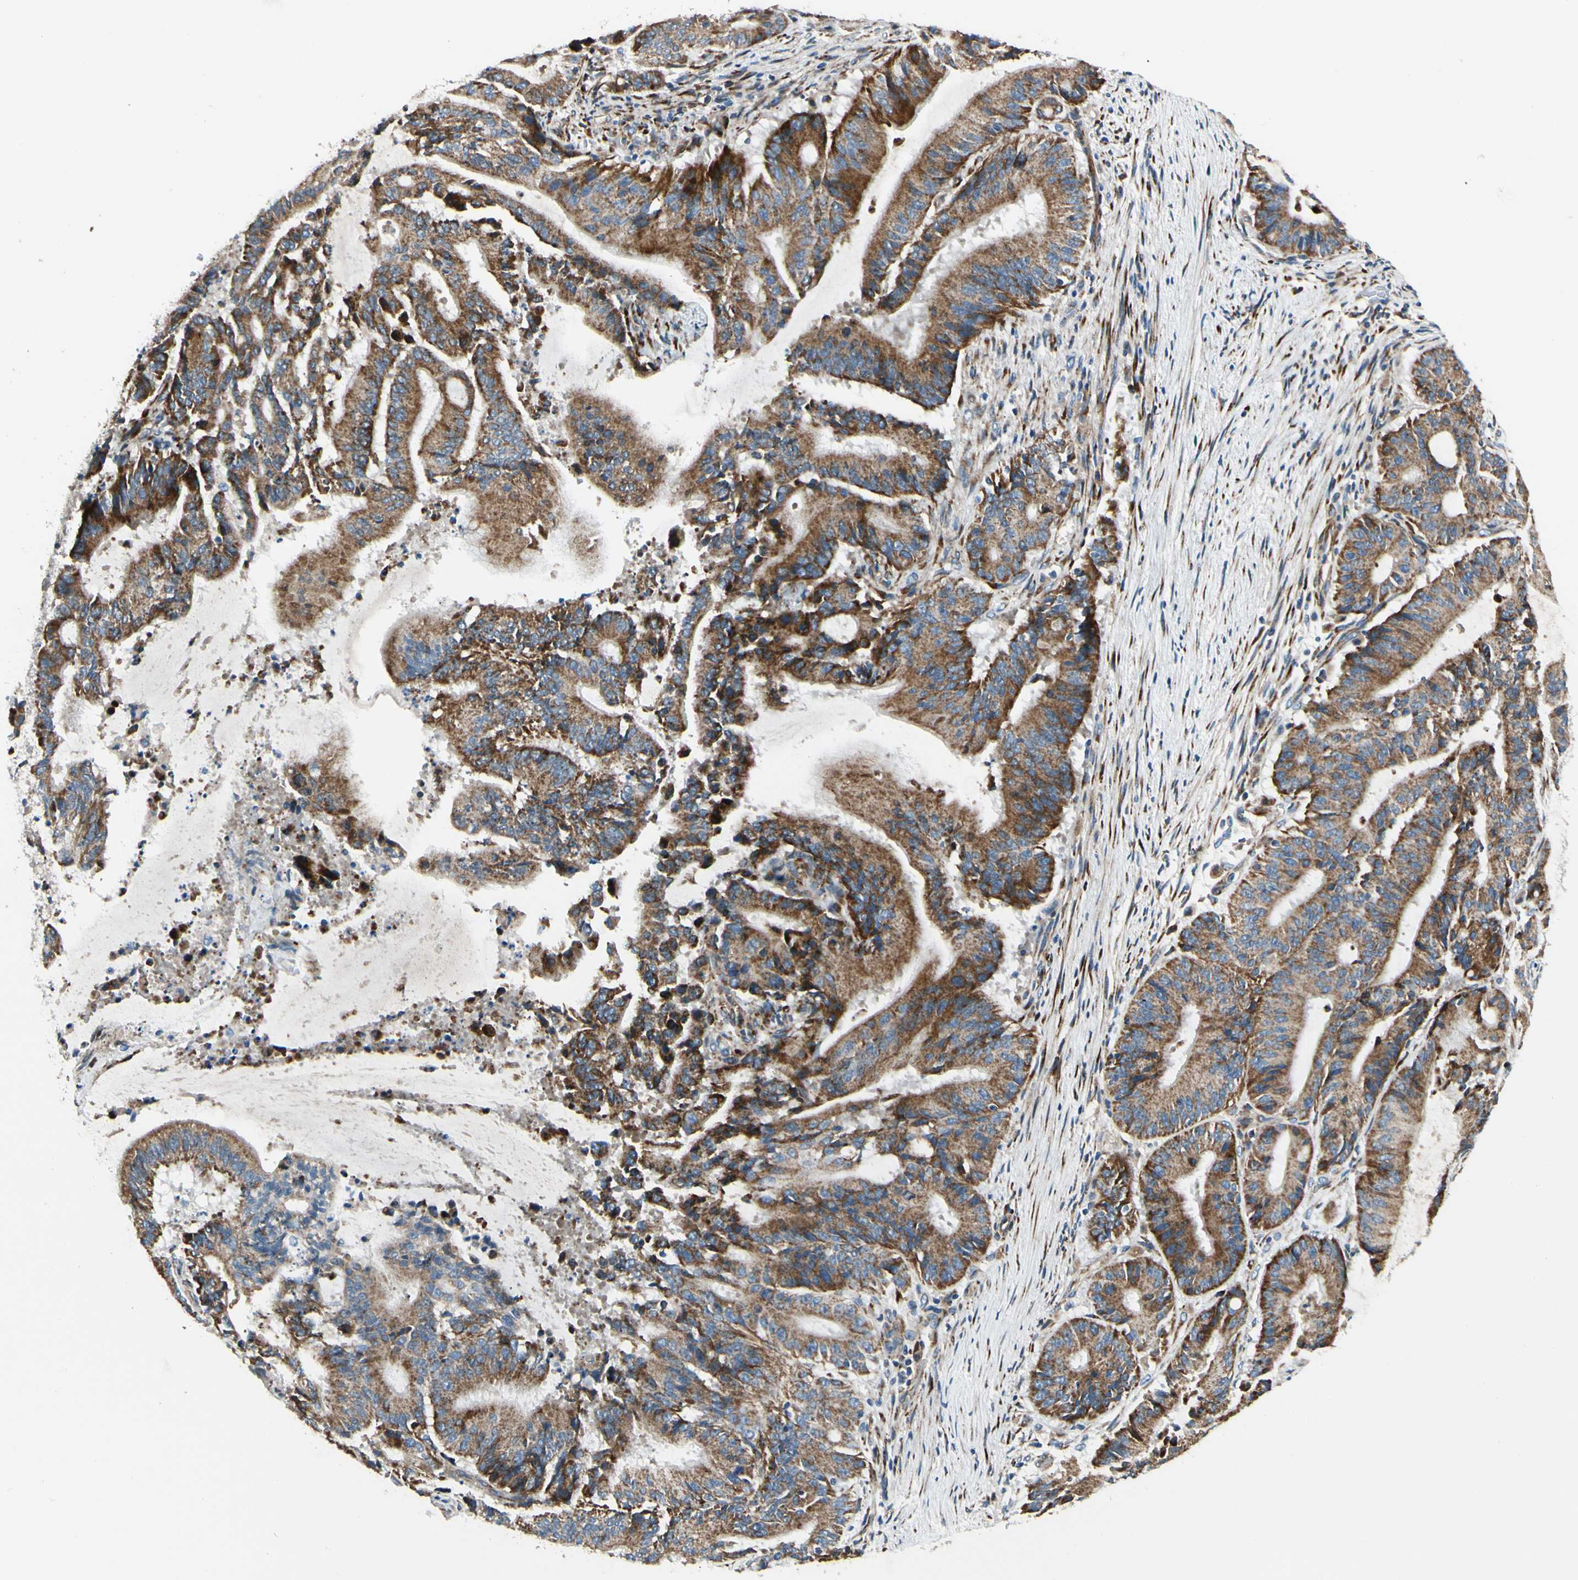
{"staining": {"intensity": "moderate", "quantity": ">75%", "location": "cytoplasmic/membranous"}, "tissue": "liver cancer", "cell_type": "Tumor cells", "image_type": "cancer", "snomed": [{"axis": "morphology", "description": "Cholangiocarcinoma"}, {"axis": "topography", "description": "Liver"}], "caption": "Immunohistochemical staining of cholangiocarcinoma (liver) exhibits medium levels of moderate cytoplasmic/membranous protein expression in about >75% of tumor cells.", "gene": "MRPL9", "patient": {"sex": "female", "age": 73}}